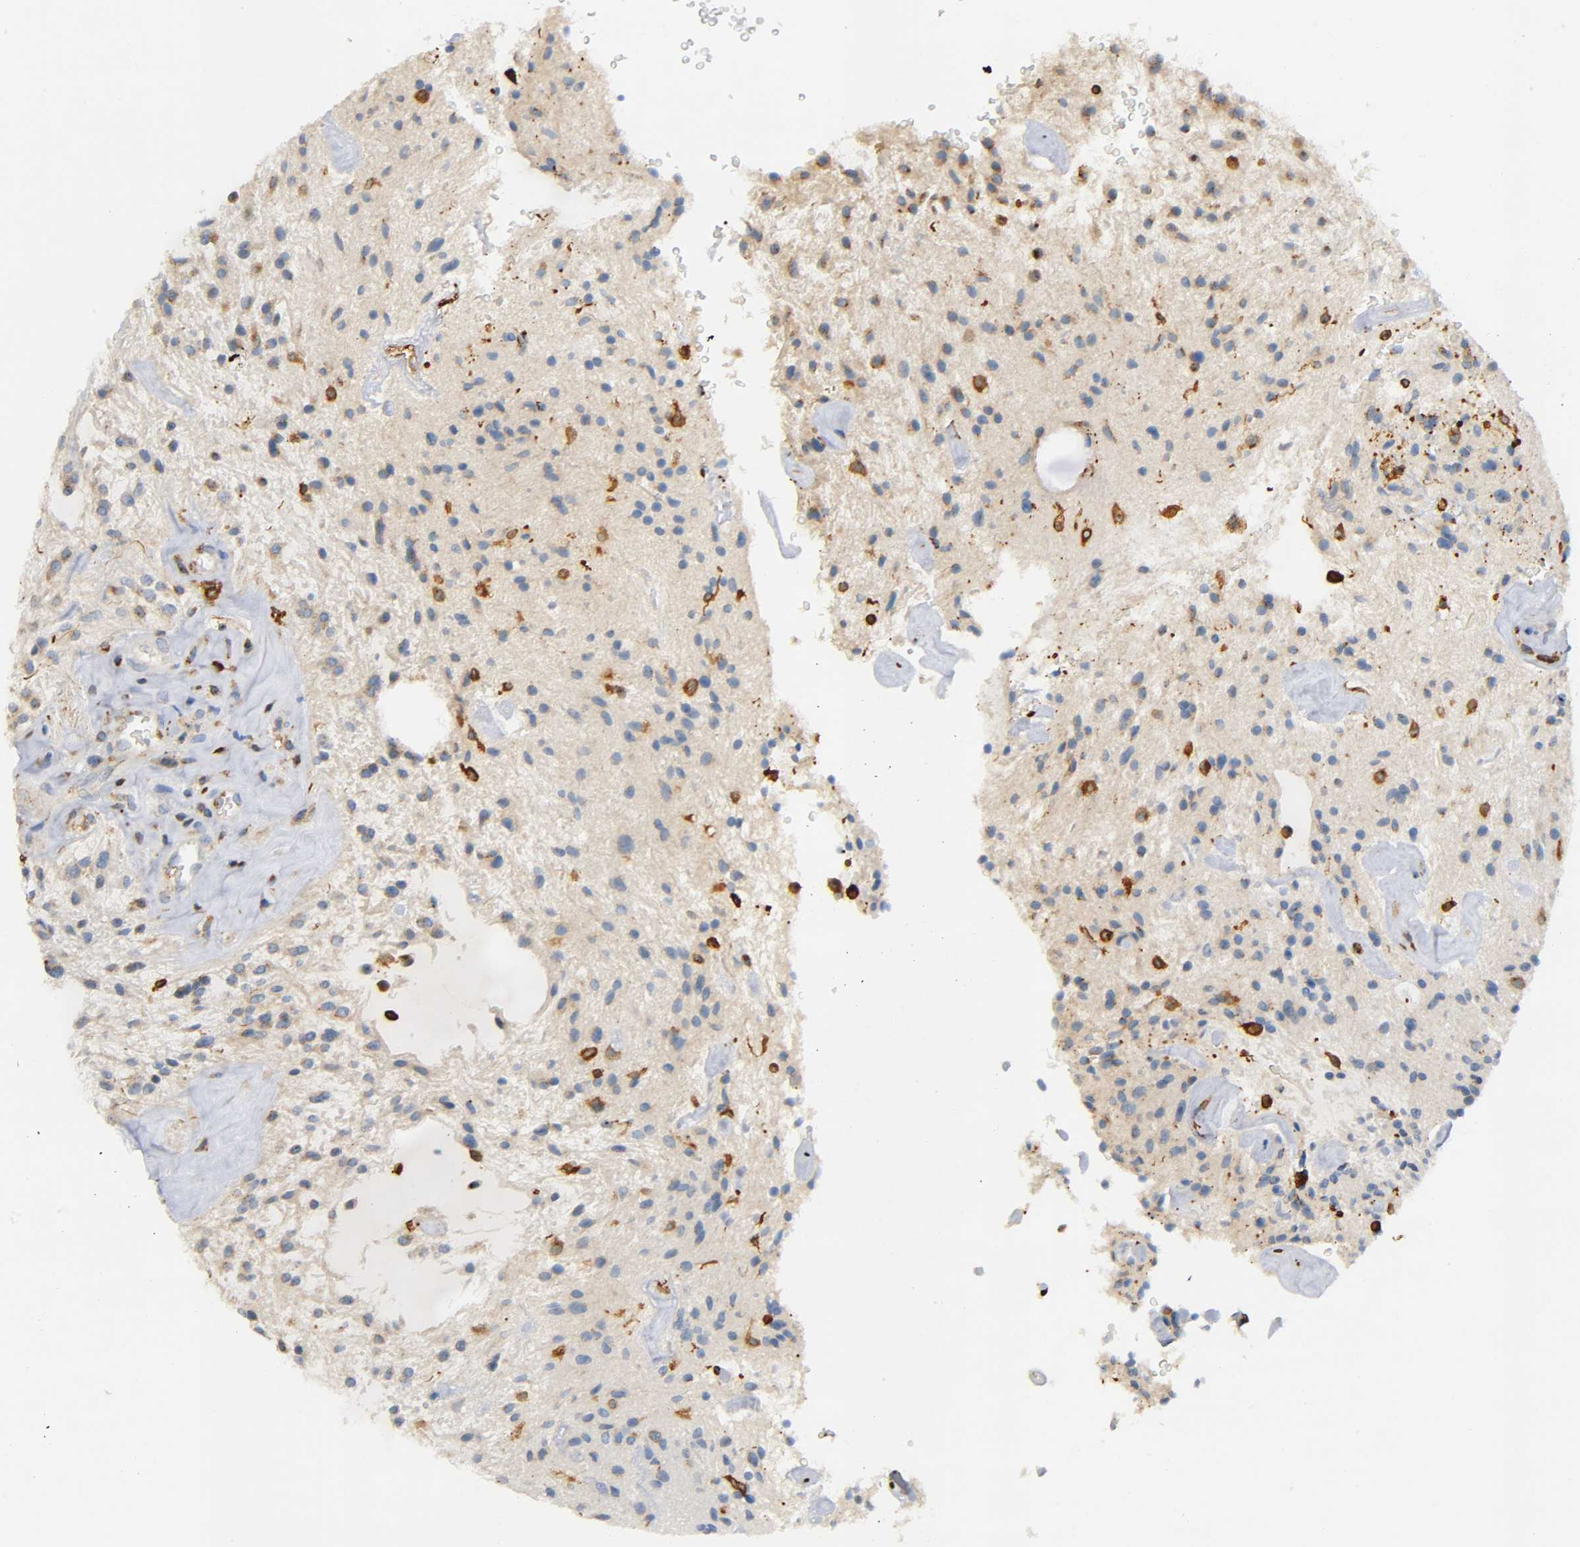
{"staining": {"intensity": "weak", "quantity": "25%-75%", "location": "cytoplasmic/membranous"}, "tissue": "glioma", "cell_type": "Tumor cells", "image_type": "cancer", "snomed": [{"axis": "morphology", "description": "Glioma, malignant, NOS"}, {"axis": "topography", "description": "Cerebellum"}], "caption": "Protein expression analysis of human glioma reveals weak cytoplasmic/membranous expression in about 25%-75% of tumor cells.", "gene": "CAPN10", "patient": {"sex": "female", "age": 10}}